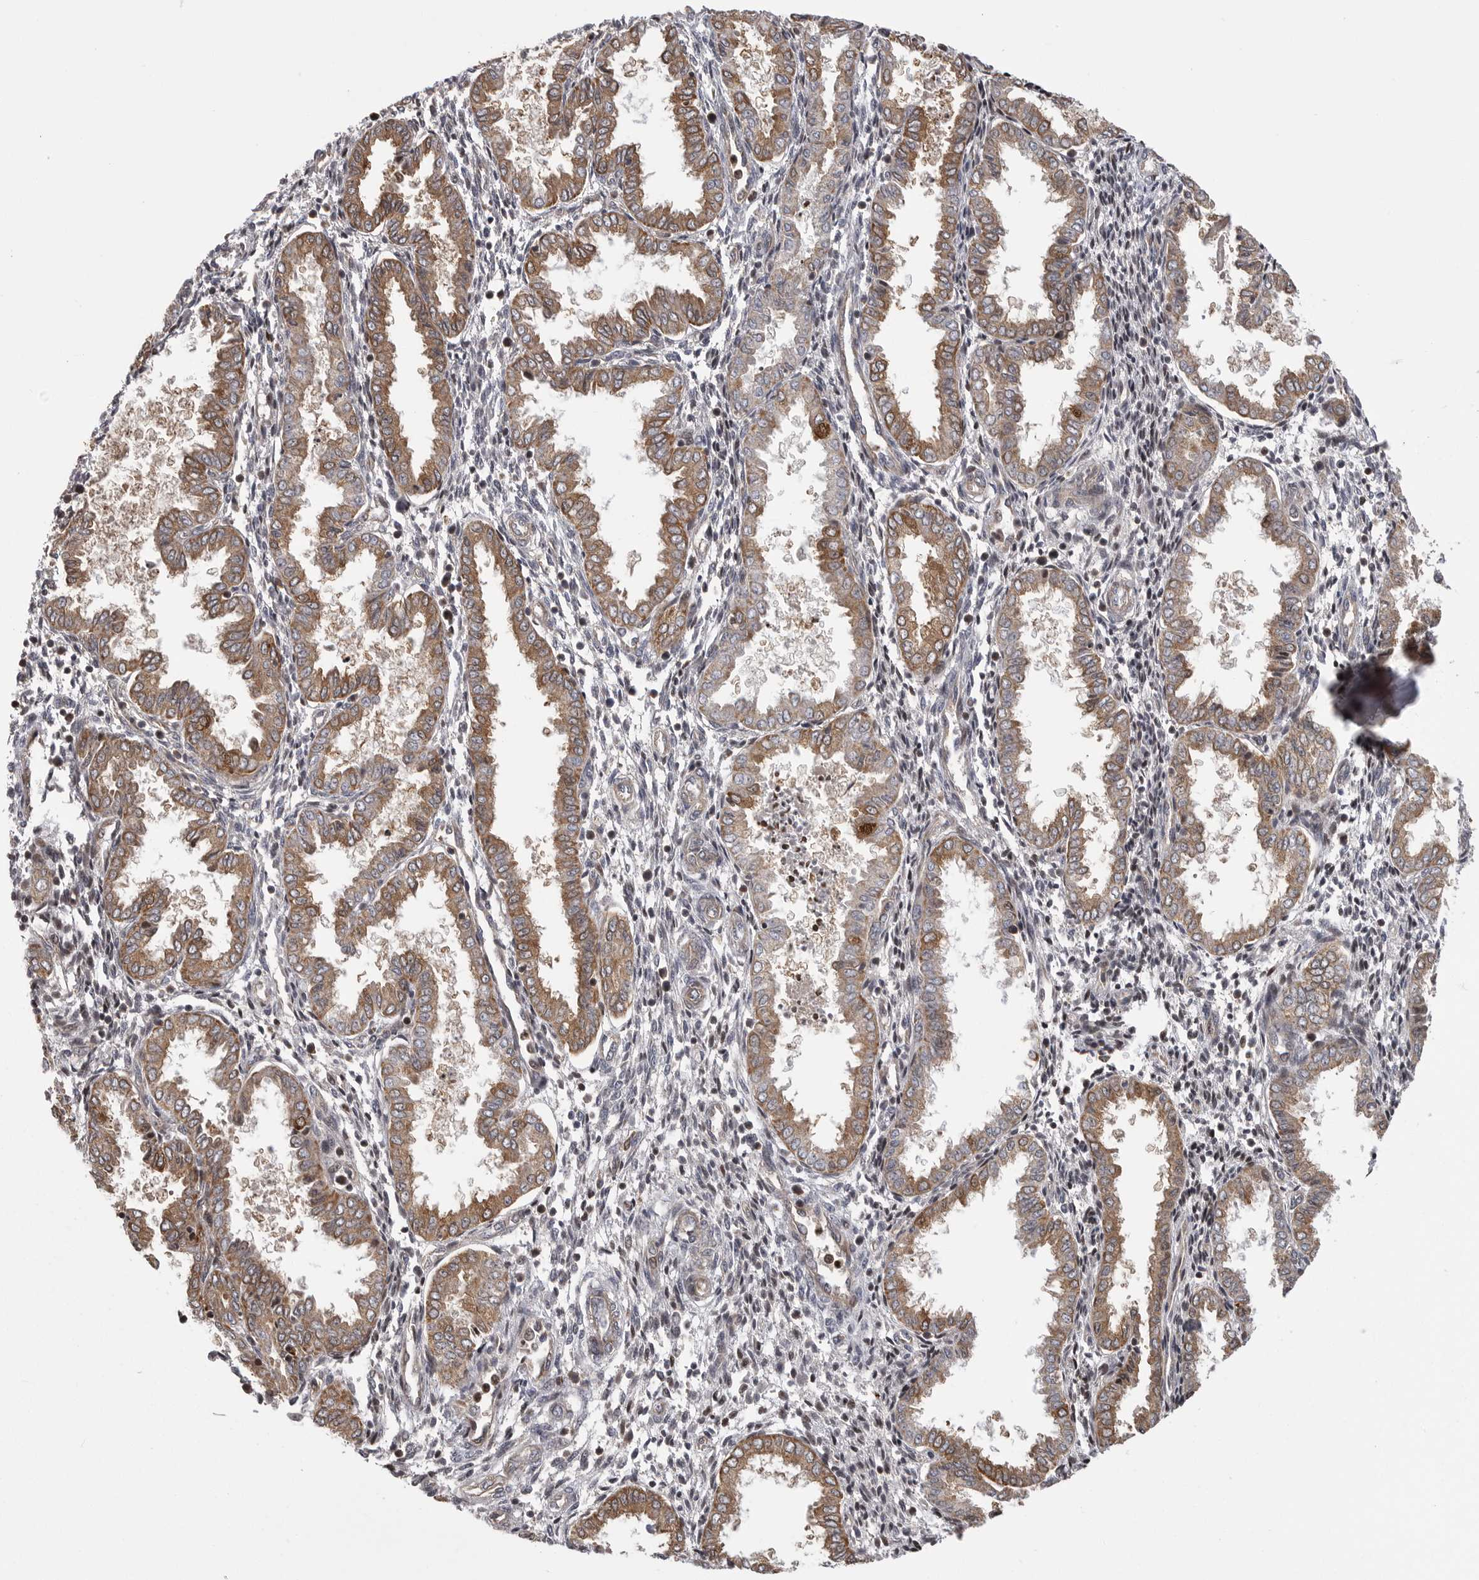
{"staining": {"intensity": "moderate", "quantity": "<25%", "location": "cytoplasmic/membranous"}, "tissue": "endometrium", "cell_type": "Cells in endometrial stroma", "image_type": "normal", "snomed": [{"axis": "morphology", "description": "Normal tissue, NOS"}, {"axis": "topography", "description": "Endometrium"}], "caption": "Immunohistochemistry of benign human endometrium exhibits low levels of moderate cytoplasmic/membranous staining in about <25% of cells in endometrial stroma. Nuclei are stained in blue.", "gene": "OXR1", "patient": {"sex": "female", "age": 33}}